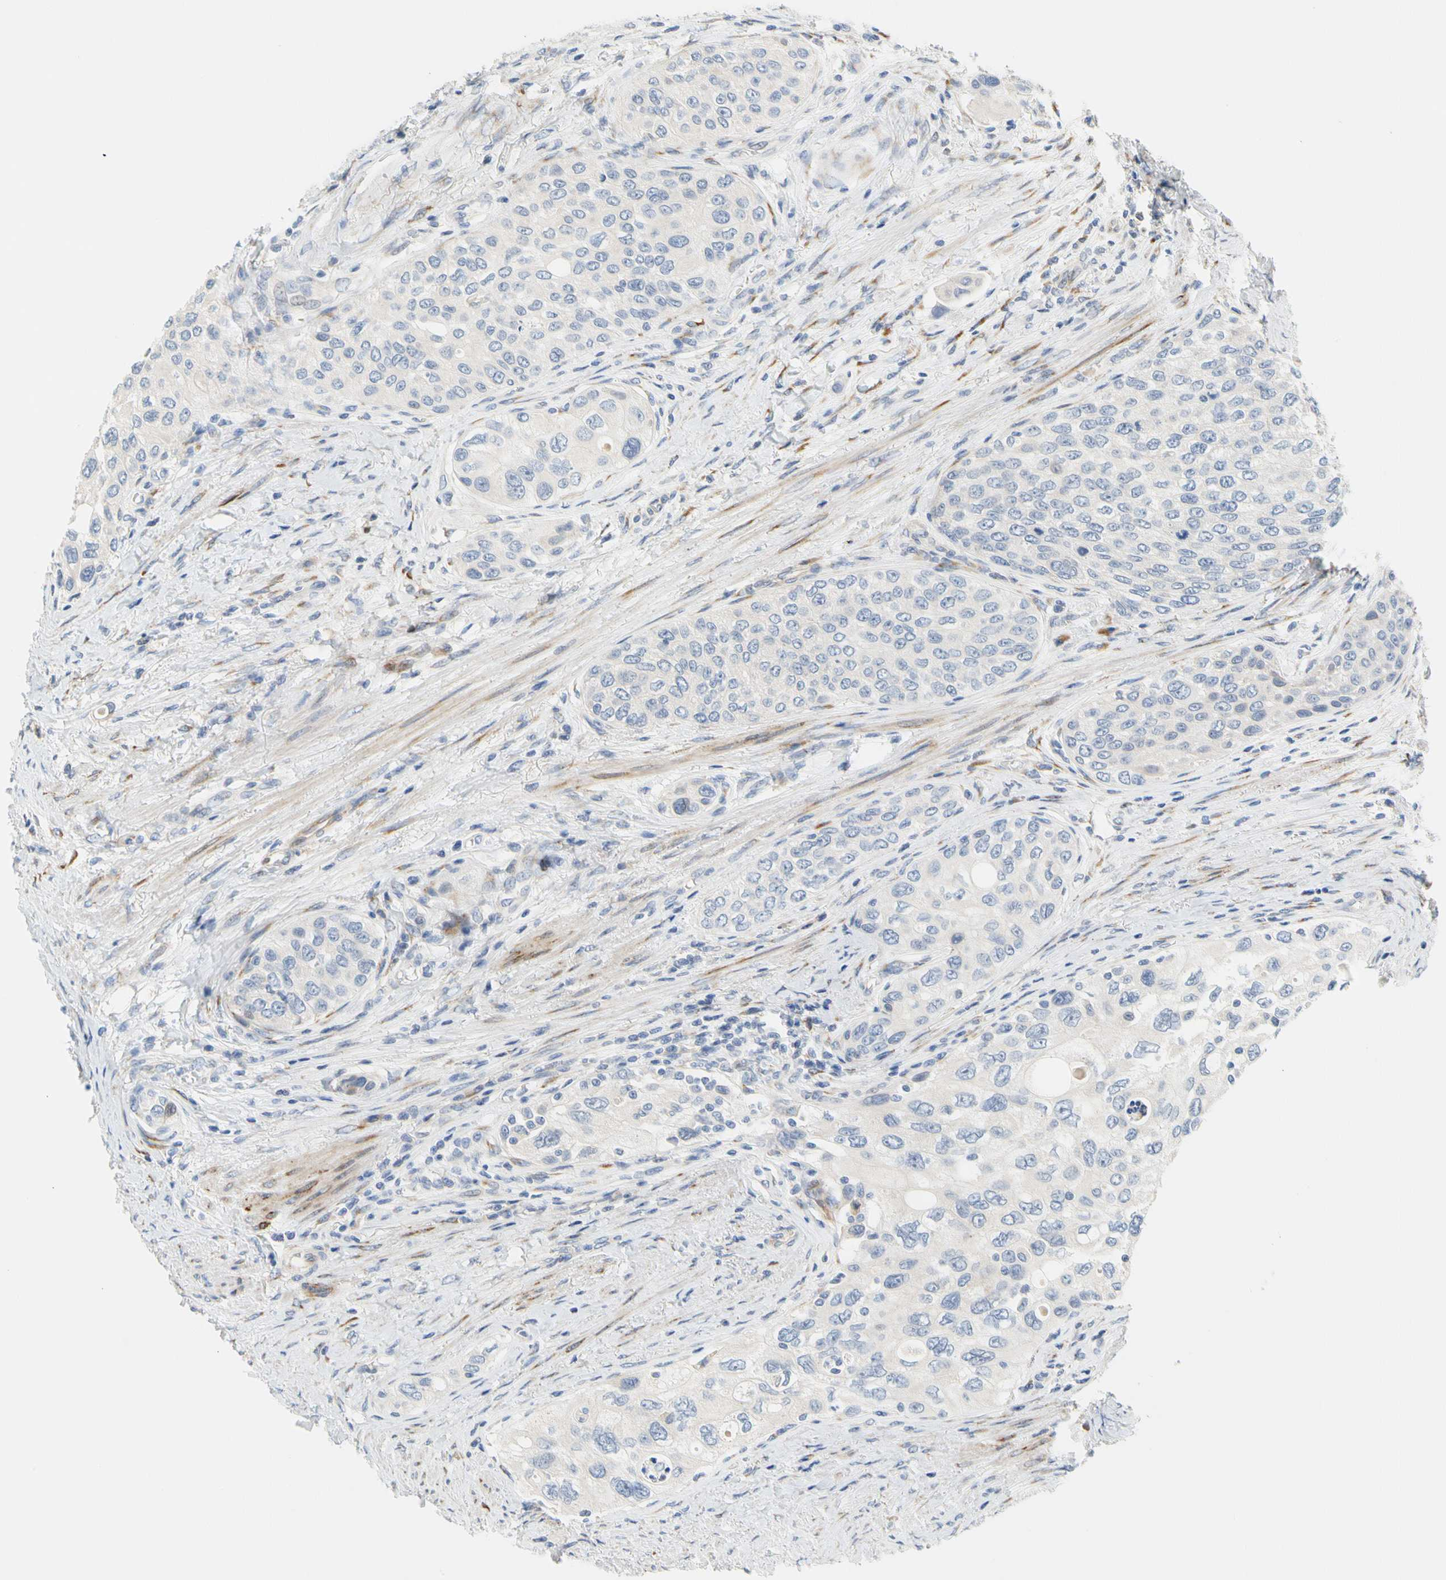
{"staining": {"intensity": "negative", "quantity": "none", "location": "none"}, "tissue": "urothelial cancer", "cell_type": "Tumor cells", "image_type": "cancer", "snomed": [{"axis": "morphology", "description": "Urothelial carcinoma, High grade"}, {"axis": "topography", "description": "Urinary bladder"}], "caption": "Immunohistochemistry image of human urothelial cancer stained for a protein (brown), which exhibits no positivity in tumor cells.", "gene": "ZNF236", "patient": {"sex": "female", "age": 56}}